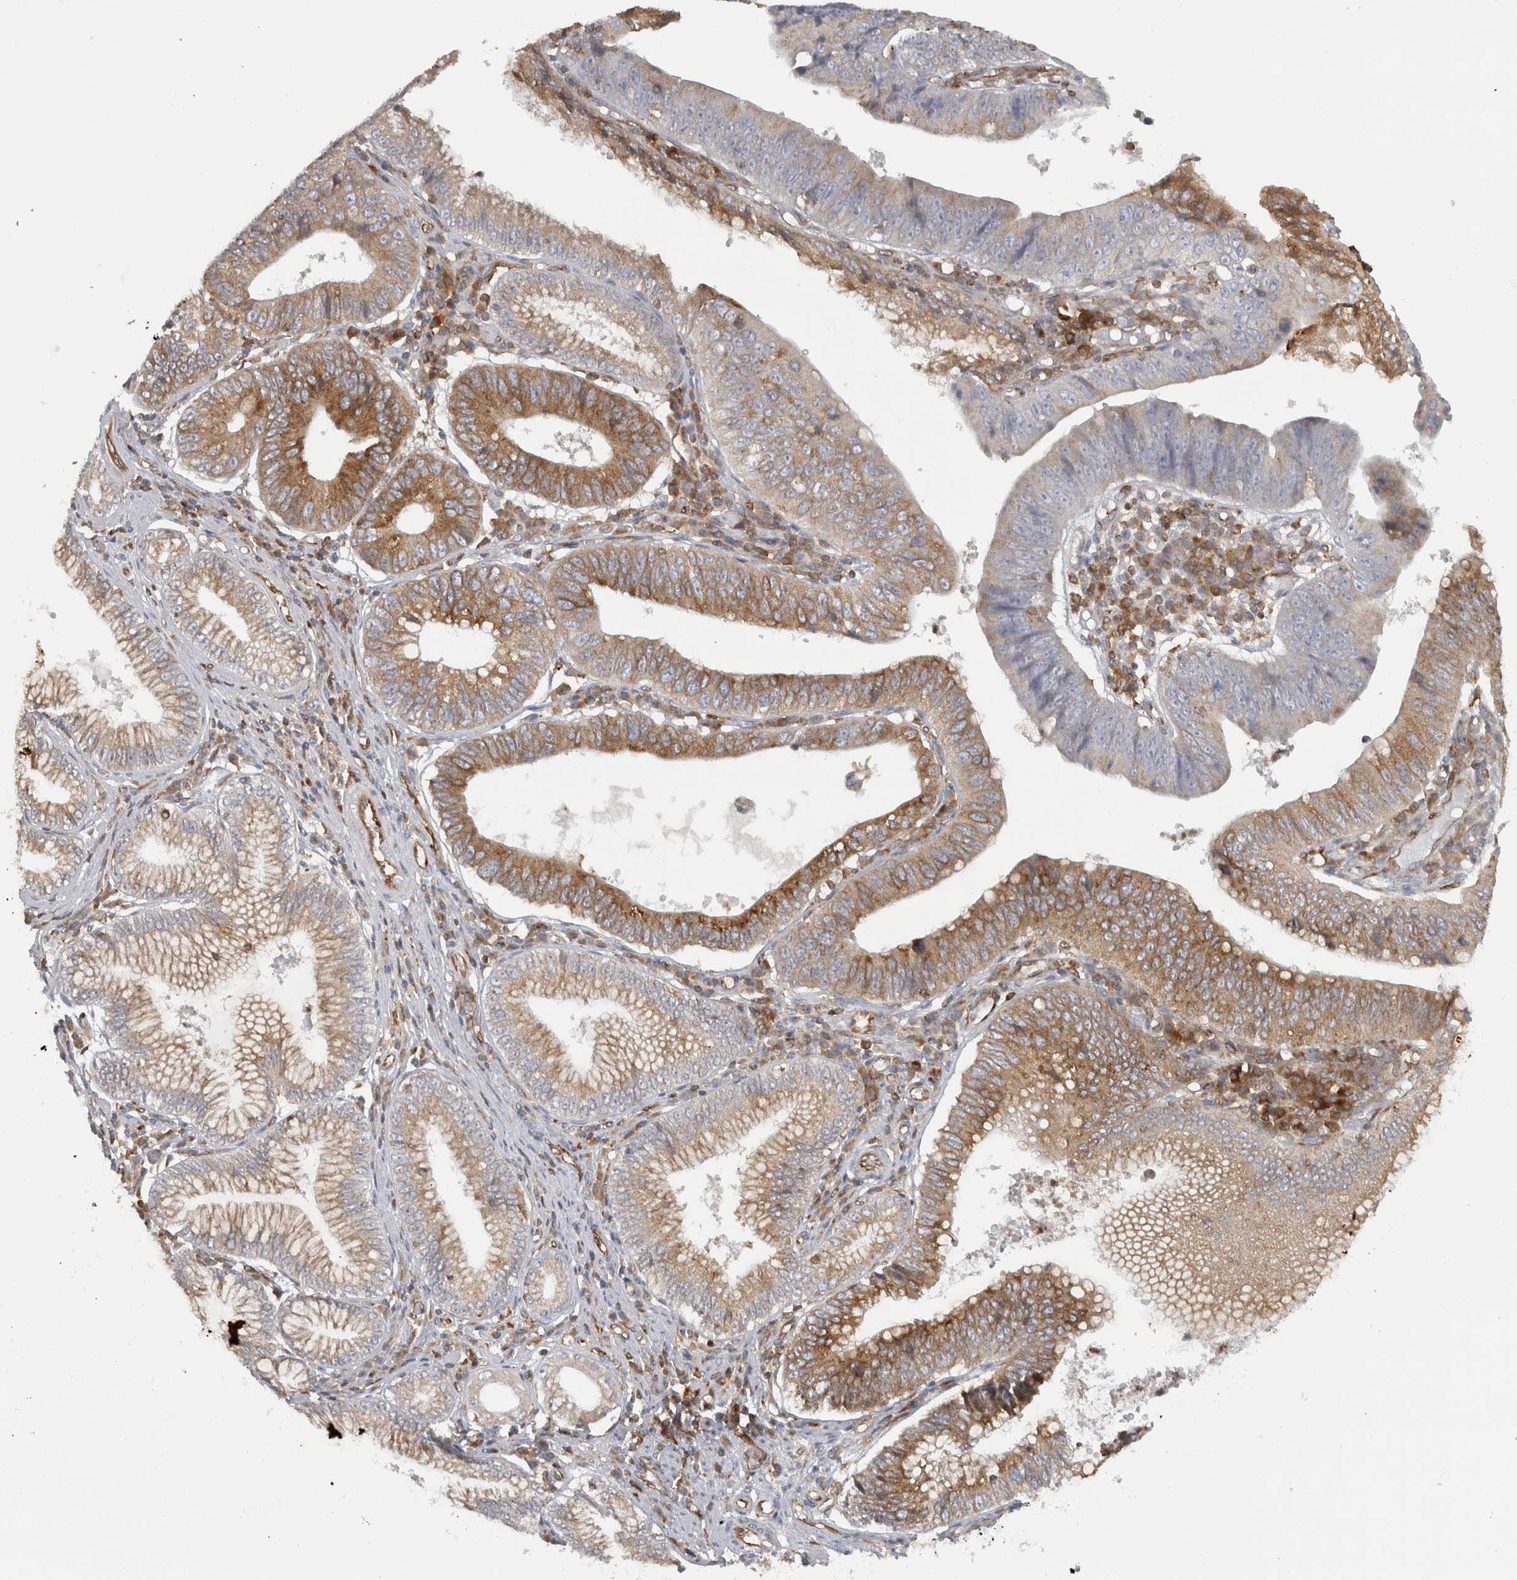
{"staining": {"intensity": "moderate", "quantity": ">75%", "location": "cytoplasmic/membranous"}, "tissue": "stomach cancer", "cell_type": "Tumor cells", "image_type": "cancer", "snomed": [{"axis": "morphology", "description": "Adenocarcinoma, NOS"}, {"axis": "topography", "description": "Stomach"}], "caption": "The immunohistochemical stain highlights moderate cytoplasmic/membranous staining in tumor cells of stomach adenocarcinoma tissue. (DAB IHC, brown staining for protein, blue staining for nuclei).", "gene": "HLA-E", "patient": {"sex": "male", "age": 59}}